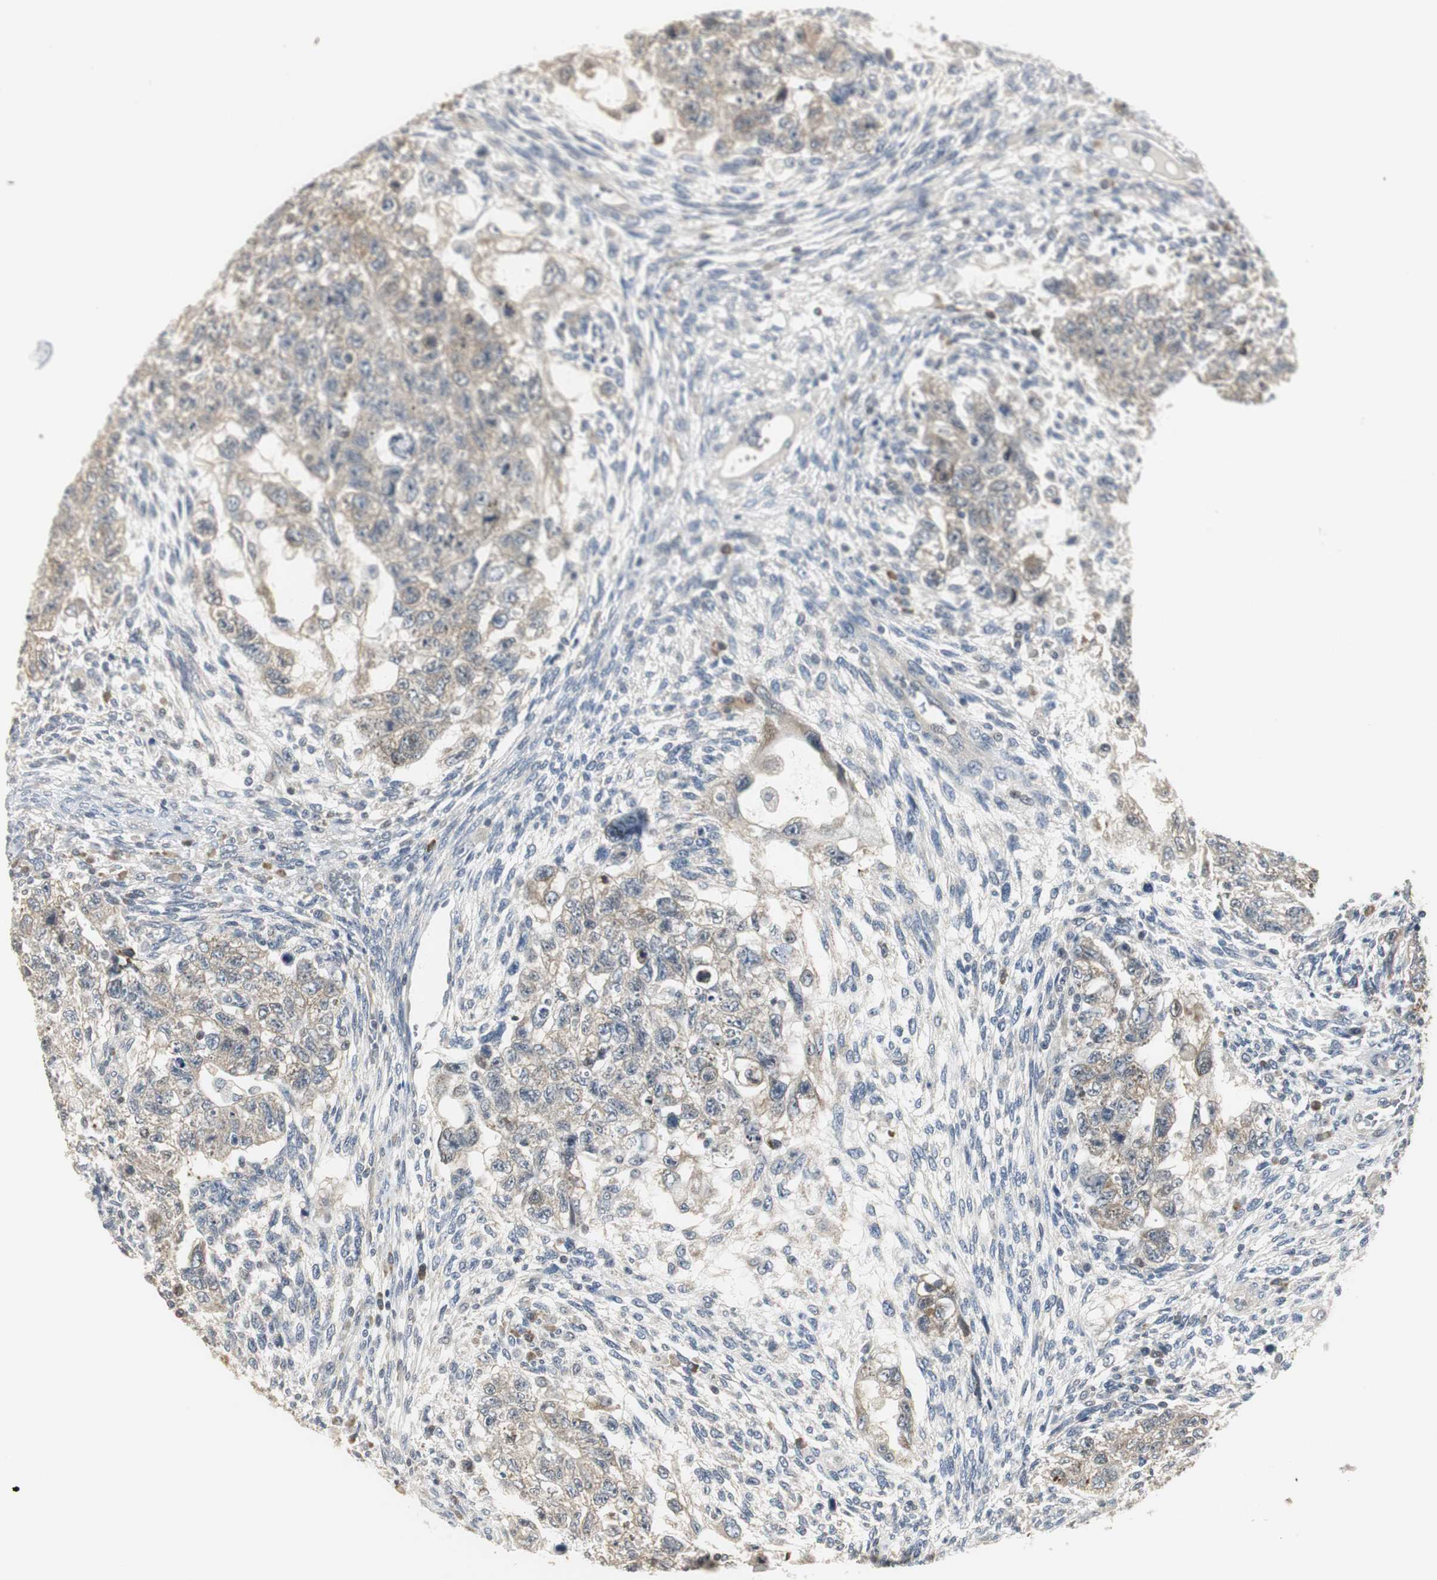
{"staining": {"intensity": "weak", "quantity": ">75%", "location": "cytoplasmic/membranous"}, "tissue": "testis cancer", "cell_type": "Tumor cells", "image_type": "cancer", "snomed": [{"axis": "morphology", "description": "Normal tissue, NOS"}, {"axis": "morphology", "description": "Carcinoma, Embryonal, NOS"}, {"axis": "topography", "description": "Testis"}], "caption": "An image of embryonal carcinoma (testis) stained for a protein demonstrates weak cytoplasmic/membranous brown staining in tumor cells.", "gene": "CCT5", "patient": {"sex": "male", "age": 36}}